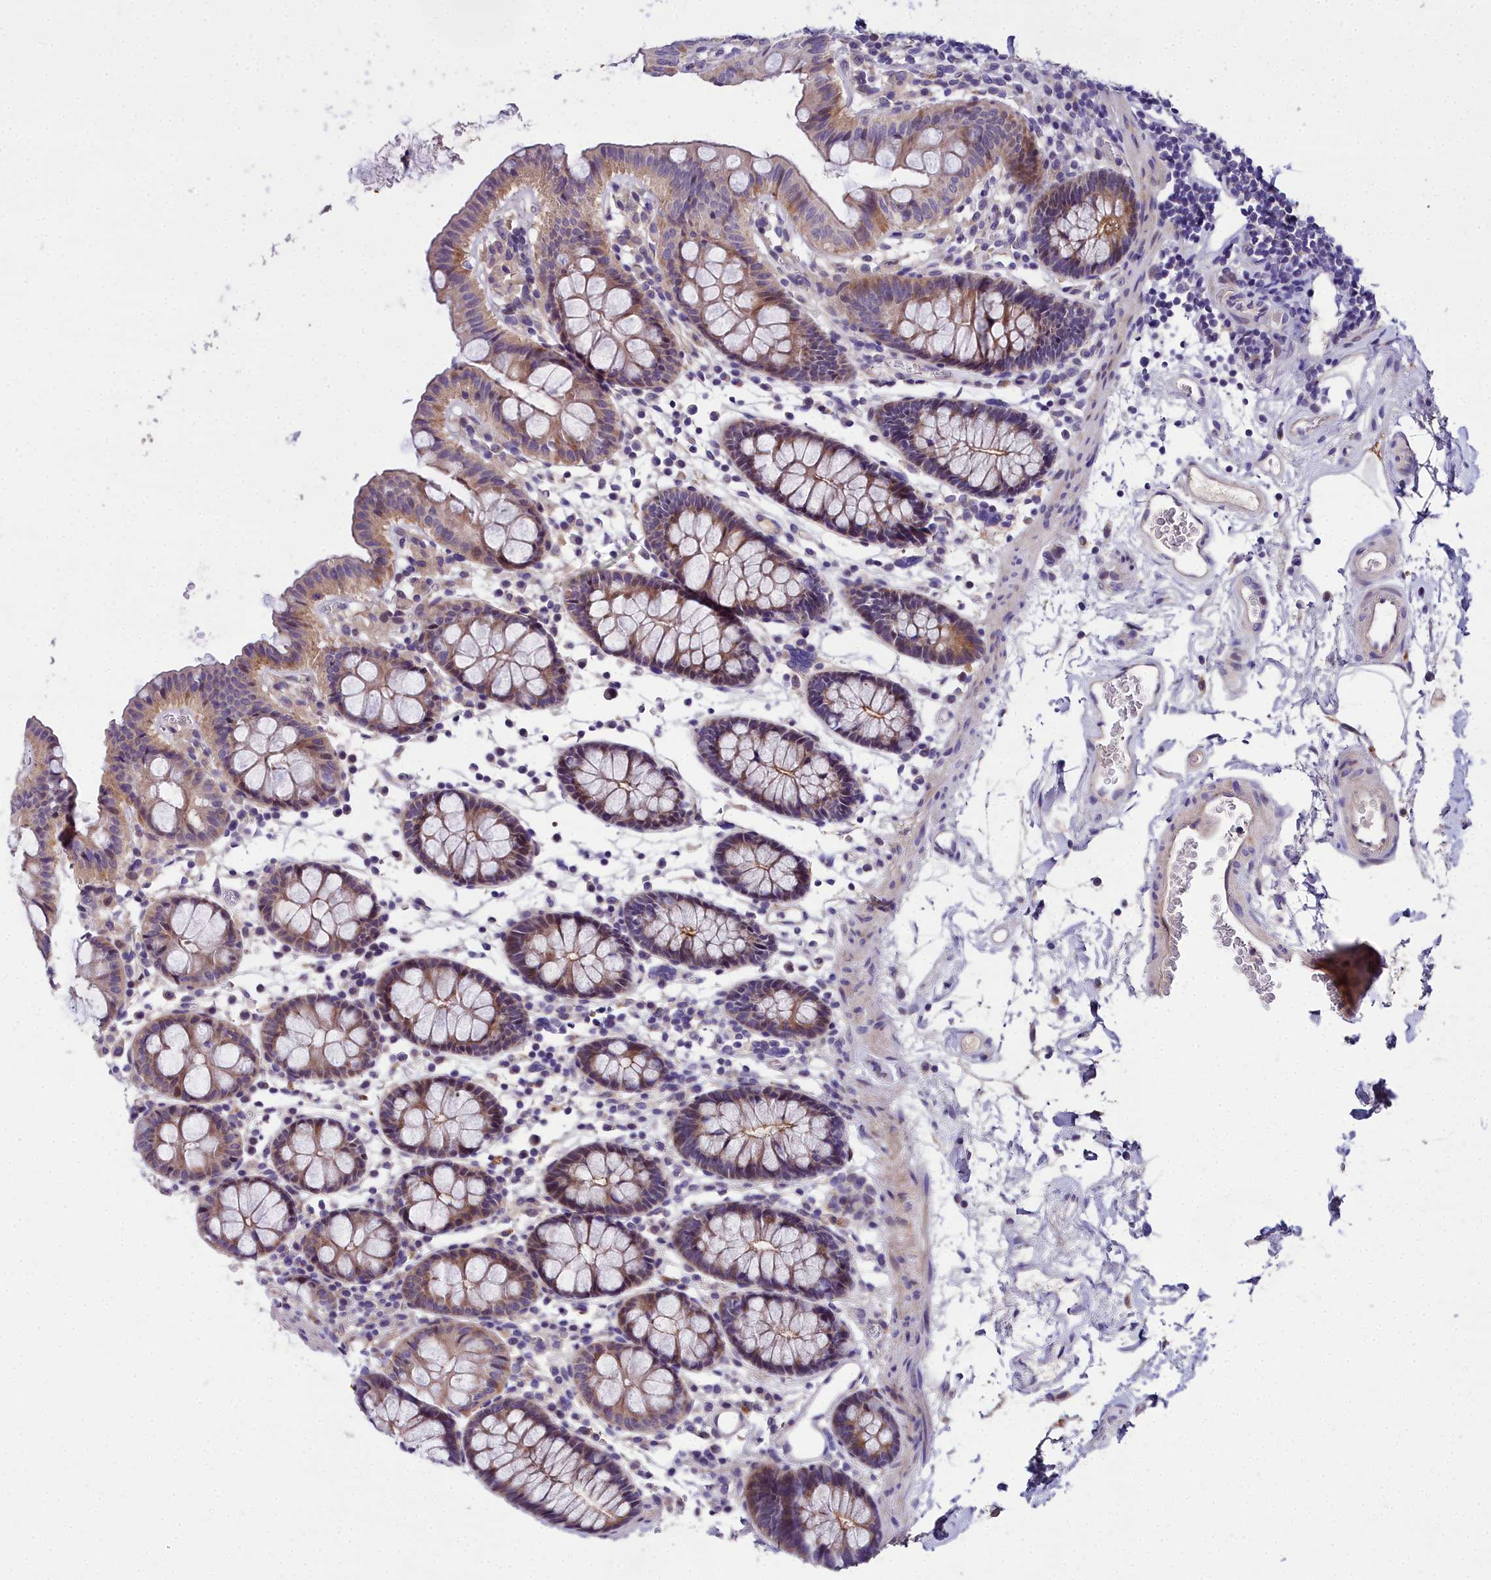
{"staining": {"intensity": "moderate", "quantity": ">75%", "location": "cytoplasmic/membranous"}, "tissue": "colon", "cell_type": "Endothelial cells", "image_type": "normal", "snomed": [{"axis": "morphology", "description": "Normal tissue, NOS"}, {"axis": "topography", "description": "Colon"}], "caption": "This is a photomicrograph of IHC staining of normal colon, which shows moderate positivity in the cytoplasmic/membranous of endothelial cells.", "gene": "NT5M", "patient": {"sex": "male", "age": 75}}